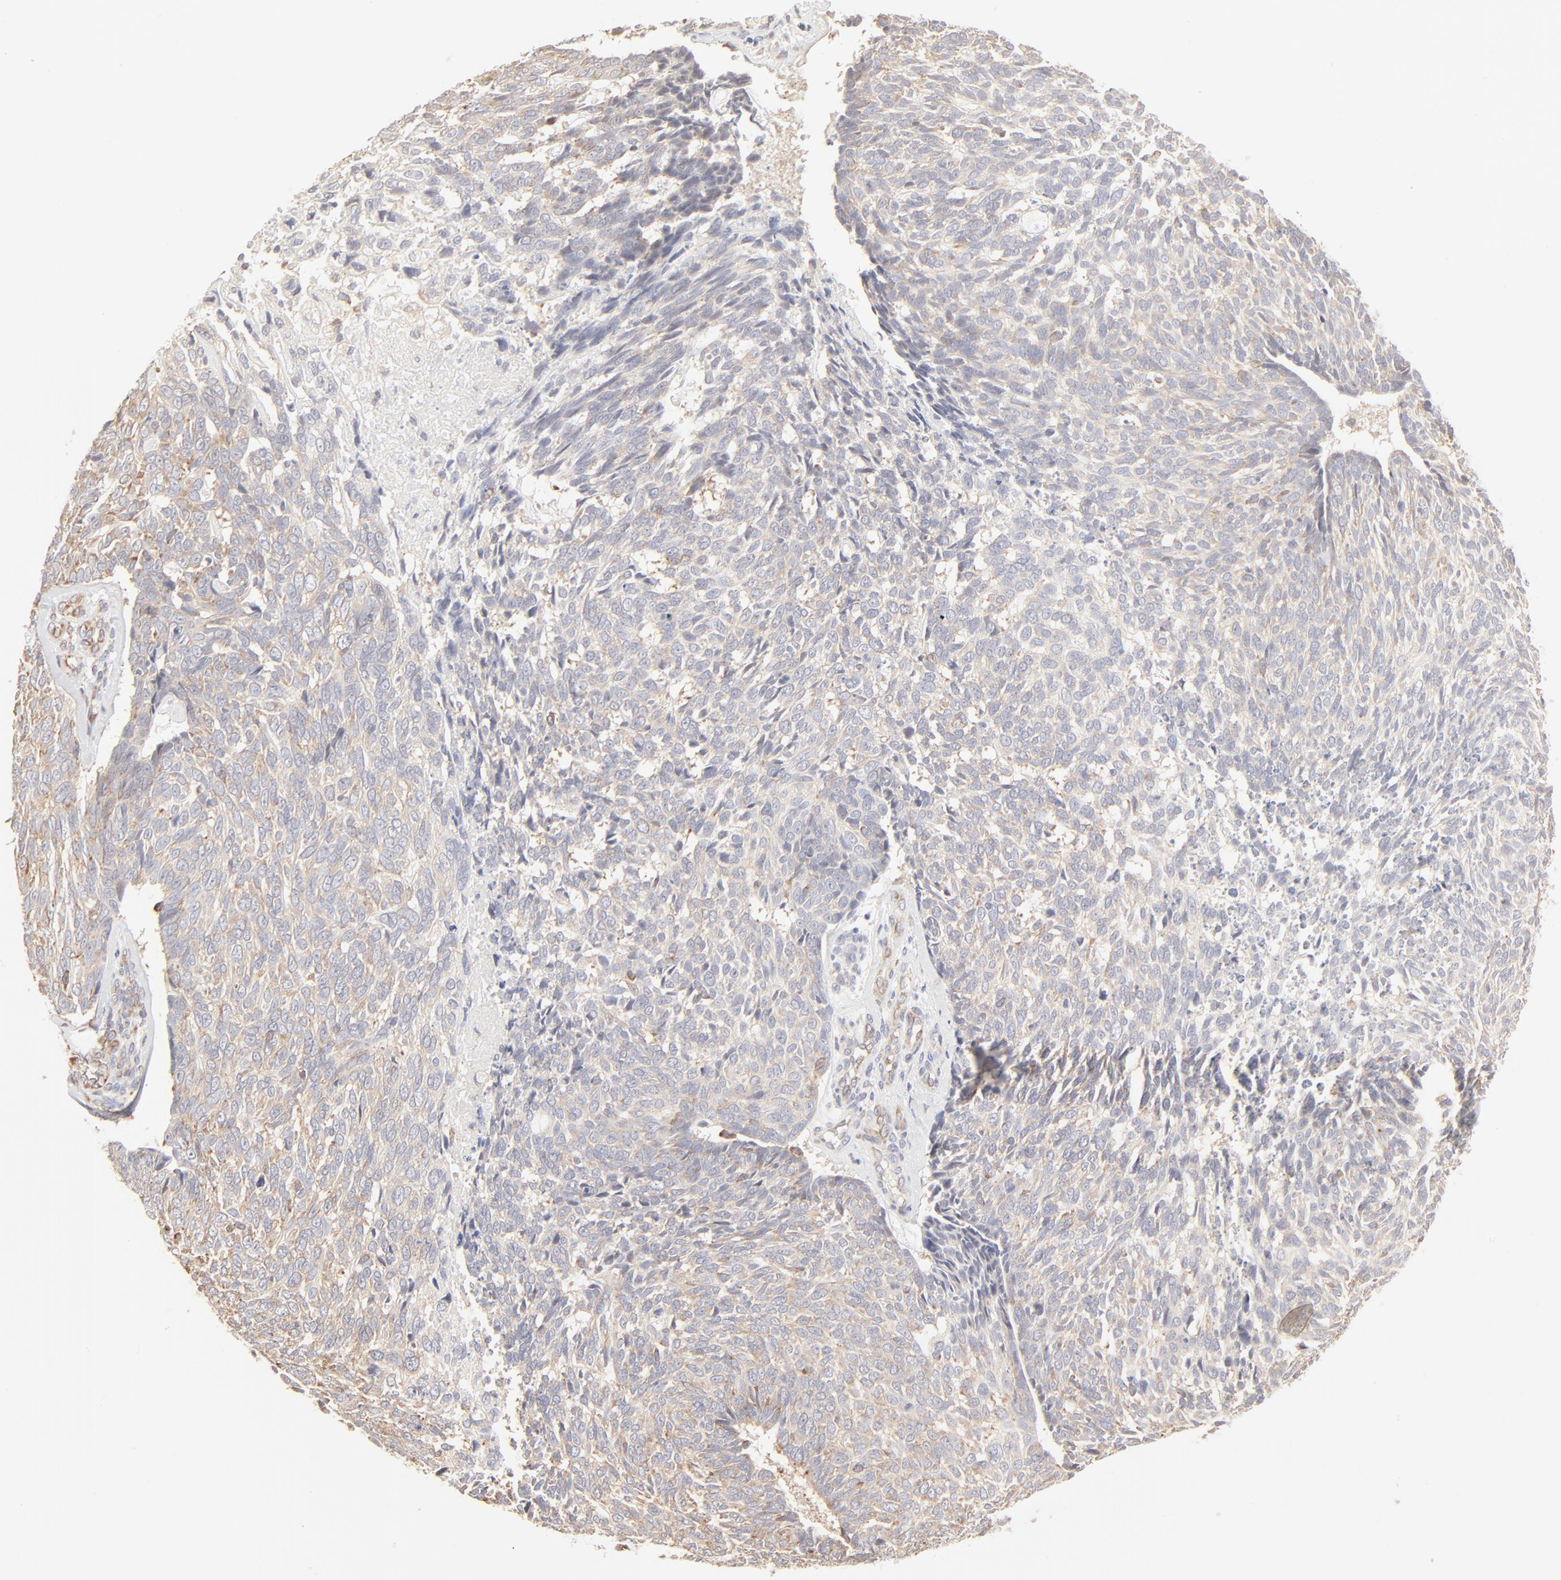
{"staining": {"intensity": "weak", "quantity": ">75%", "location": "cytoplasmic/membranous"}, "tissue": "skin cancer", "cell_type": "Tumor cells", "image_type": "cancer", "snomed": [{"axis": "morphology", "description": "Basal cell carcinoma"}, {"axis": "topography", "description": "Skin"}], "caption": "This is an image of IHC staining of basal cell carcinoma (skin), which shows weak positivity in the cytoplasmic/membranous of tumor cells.", "gene": "RPS20", "patient": {"sex": "male", "age": 72}}